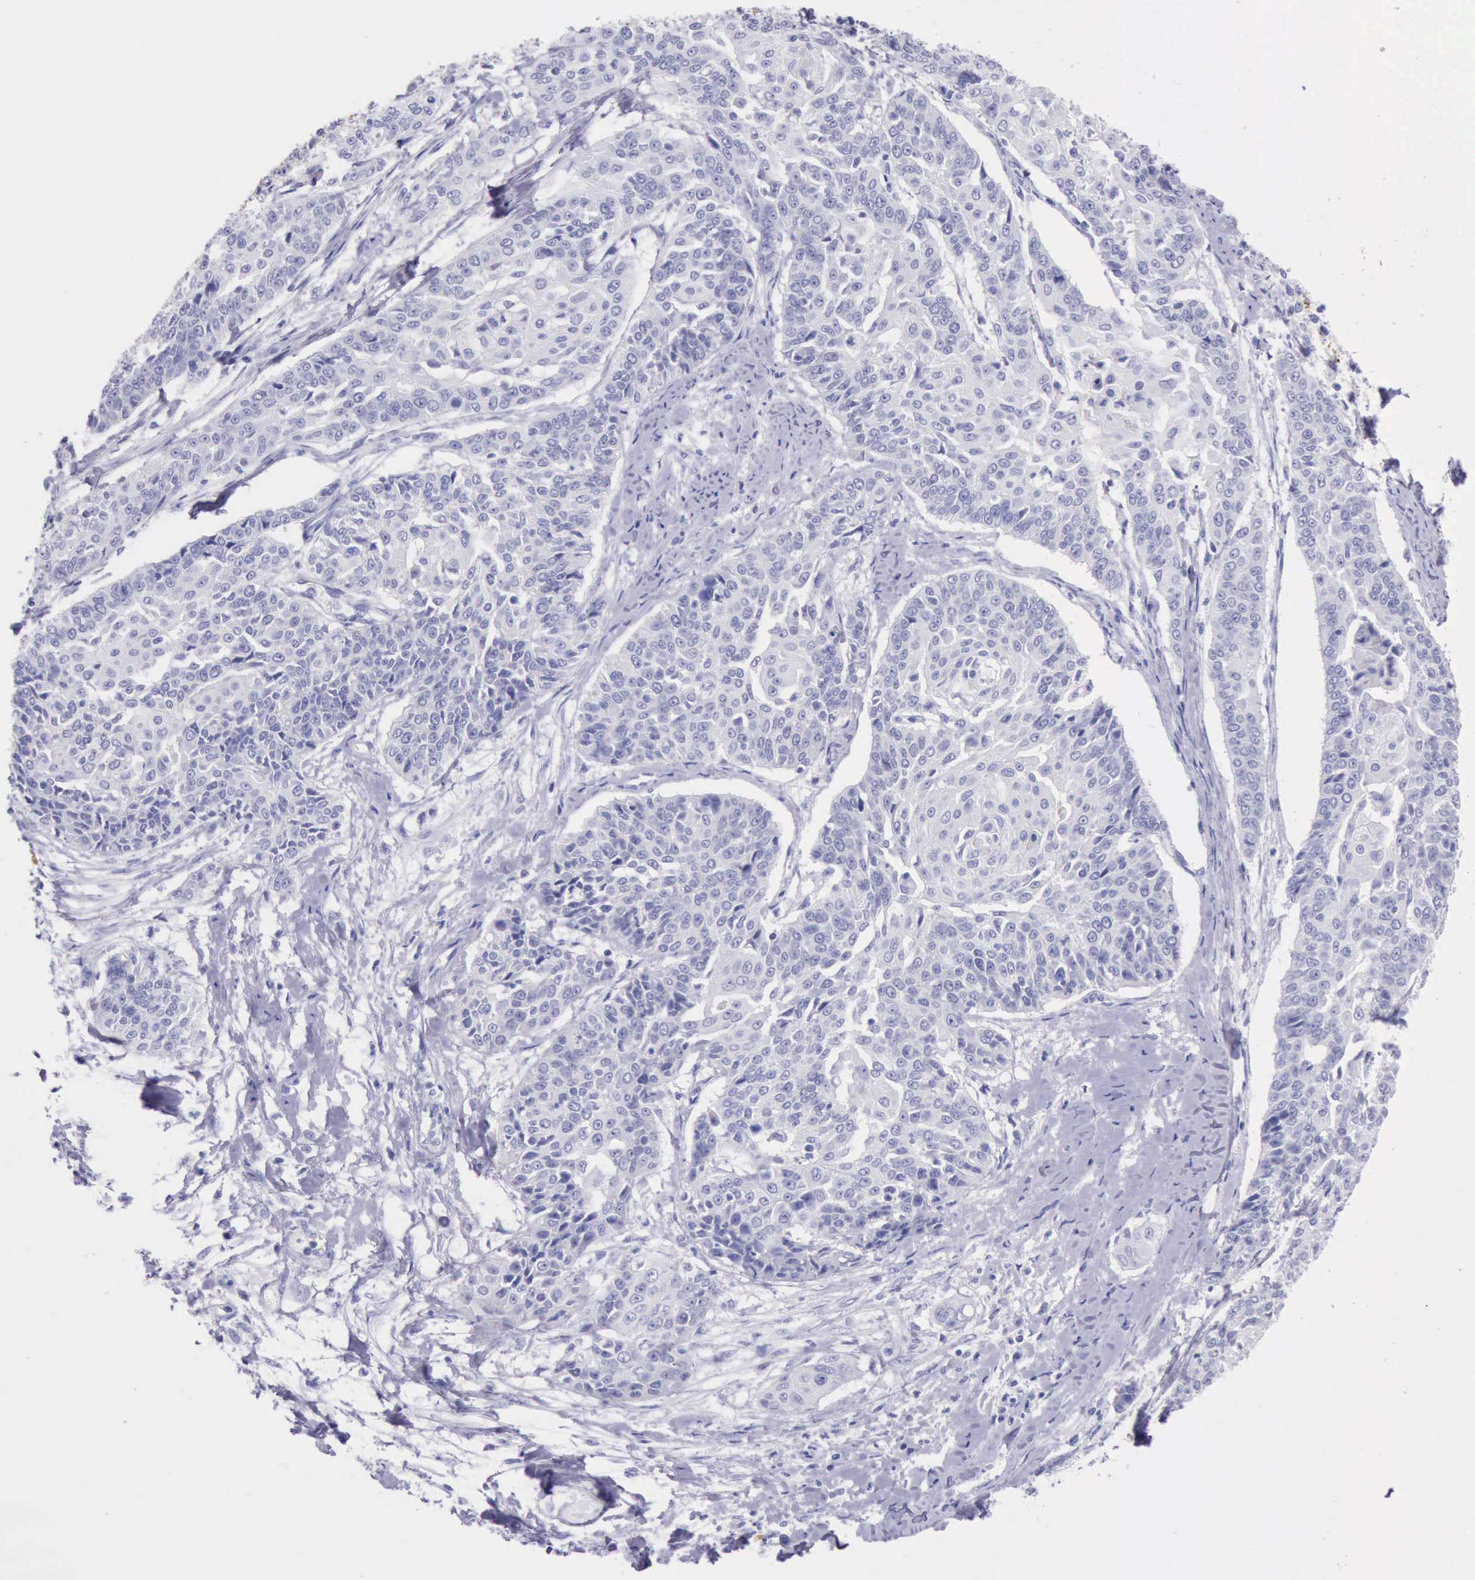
{"staining": {"intensity": "negative", "quantity": "none", "location": "none"}, "tissue": "cervical cancer", "cell_type": "Tumor cells", "image_type": "cancer", "snomed": [{"axis": "morphology", "description": "Squamous cell carcinoma, NOS"}, {"axis": "topography", "description": "Cervix"}], "caption": "High magnification brightfield microscopy of cervical cancer (squamous cell carcinoma) stained with DAB (3,3'-diaminobenzidine) (brown) and counterstained with hematoxylin (blue): tumor cells show no significant staining.", "gene": "KRT8", "patient": {"sex": "female", "age": 64}}